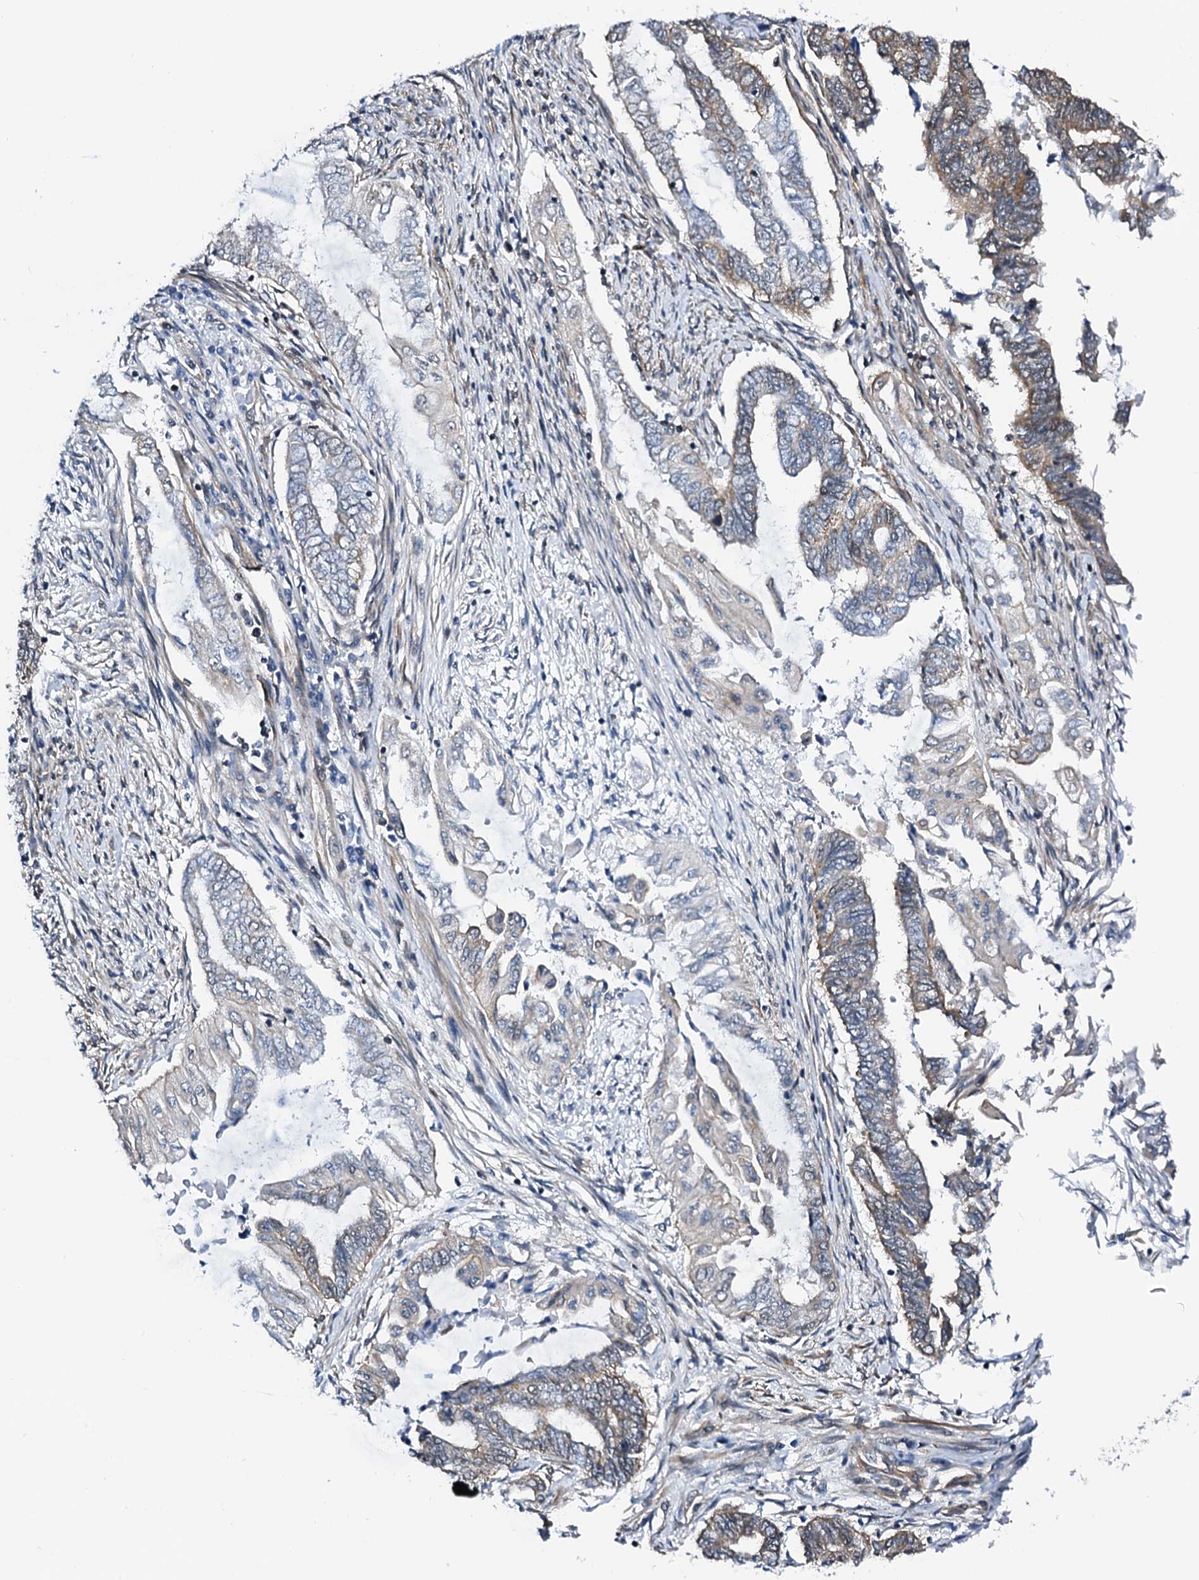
{"staining": {"intensity": "weak", "quantity": "25%-75%", "location": "cytoplasmic/membranous"}, "tissue": "endometrial cancer", "cell_type": "Tumor cells", "image_type": "cancer", "snomed": [{"axis": "morphology", "description": "Adenocarcinoma, NOS"}, {"axis": "topography", "description": "Uterus"}, {"axis": "topography", "description": "Endometrium"}], "caption": "Endometrial cancer (adenocarcinoma) stained with a protein marker reveals weak staining in tumor cells.", "gene": "CWC15", "patient": {"sex": "female", "age": 70}}